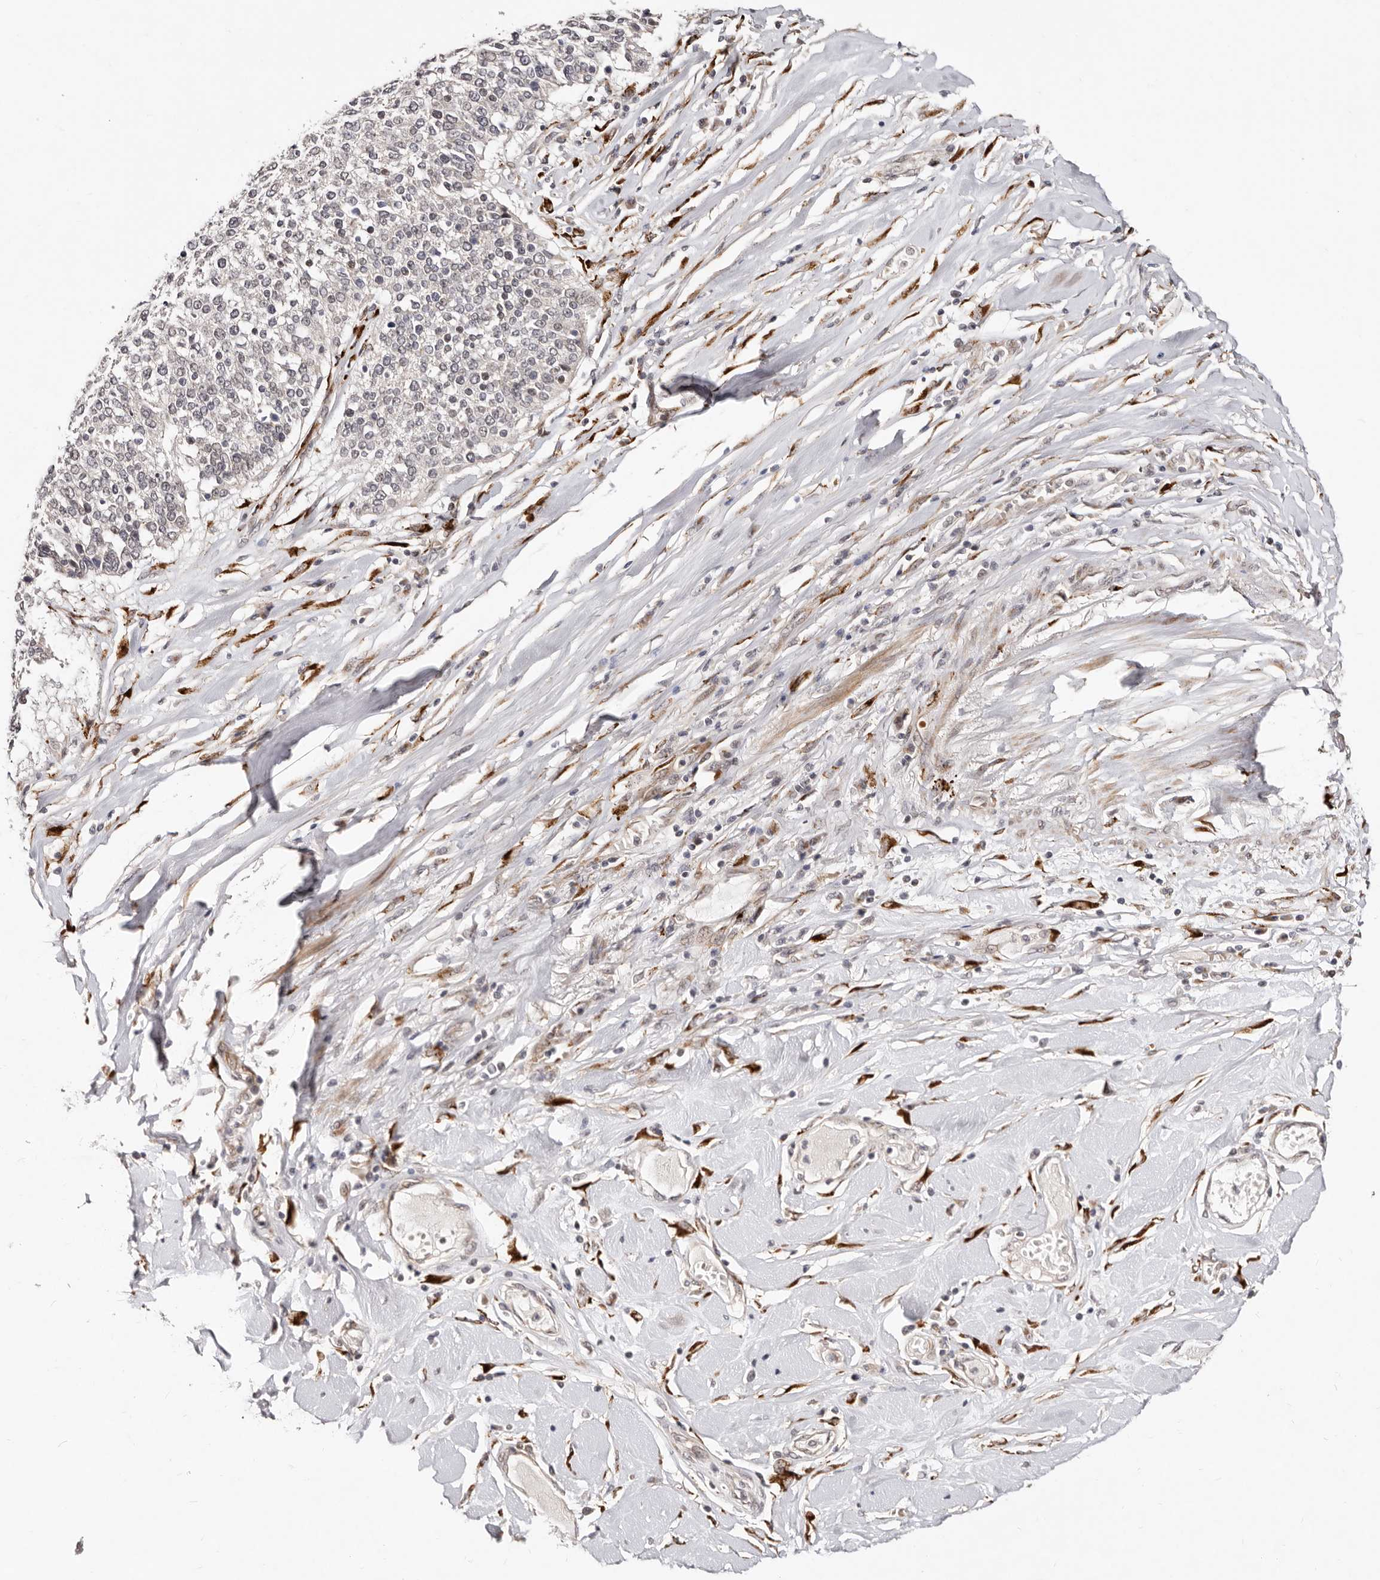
{"staining": {"intensity": "negative", "quantity": "none", "location": "none"}, "tissue": "lung cancer", "cell_type": "Tumor cells", "image_type": "cancer", "snomed": [{"axis": "morphology", "description": "Normal tissue, NOS"}, {"axis": "morphology", "description": "Squamous cell carcinoma, NOS"}, {"axis": "topography", "description": "Cartilage tissue"}, {"axis": "topography", "description": "Bronchus"}, {"axis": "topography", "description": "Lung"}, {"axis": "topography", "description": "Peripheral nerve tissue"}], "caption": "DAB (3,3'-diaminobenzidine) immunohistochemical staining of lung squamous cell carcinoma demonstrates no significant expression in tumor cells.", "gene": "SRCAP", "patient": {"sex": "female", "age": 49}}